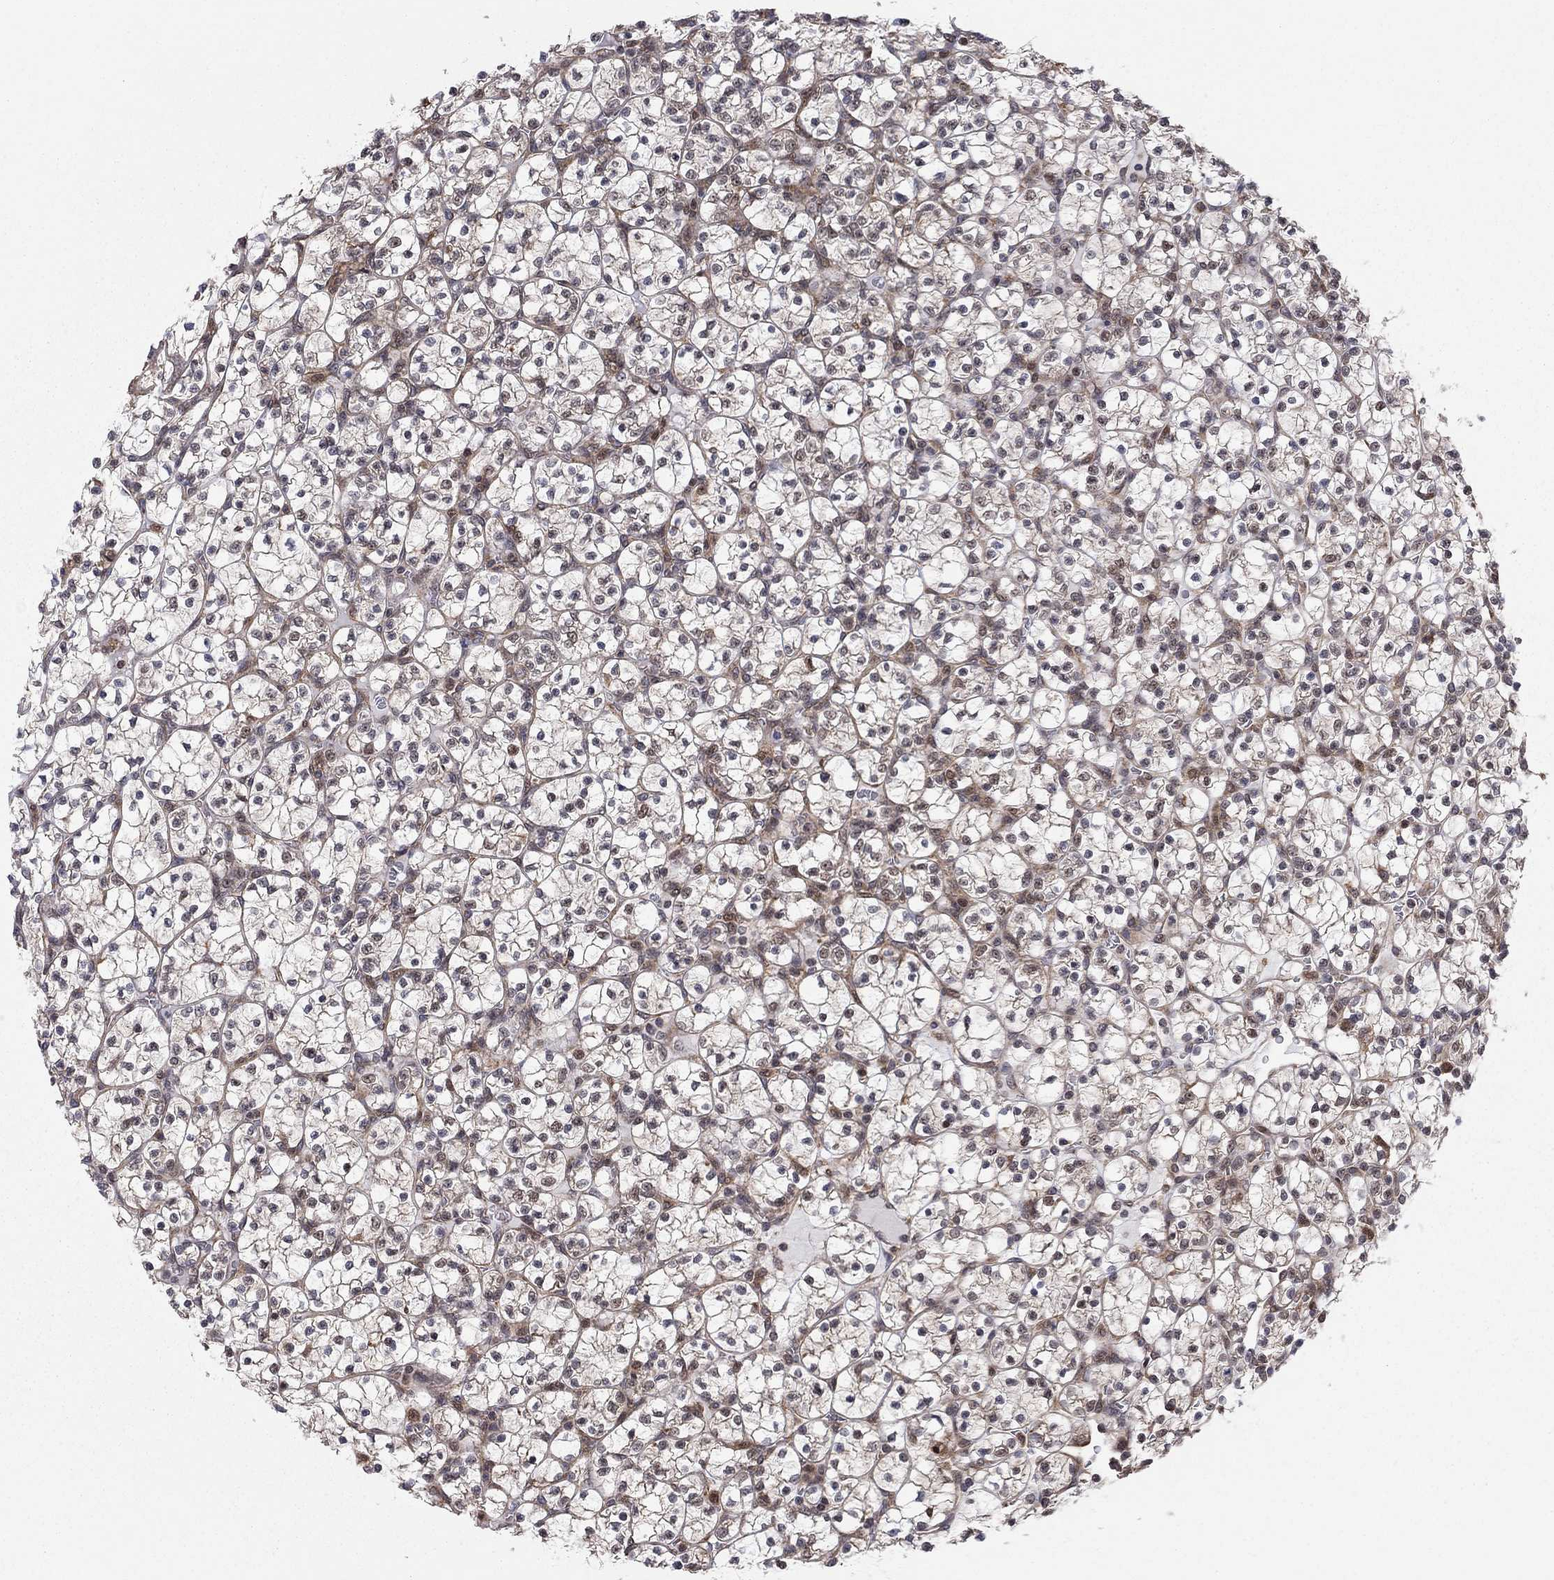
{"staining": {"intensity": "moderate", "quantity": "25%-75%", "location": "cytoplasmic/membranous,nuclear"}, "tissue": "renal cancer", "cell_type": "Tumor cells", "image_type": "cancer", "snomed": [{"axis": "morphology", "description": "Adenocarcinoma, NOS"}, {"axis": "topography", "description": "Kidney"}], "caption": "Tumor cells show moderate cytoplasmic/membranous and nuclear staining in approximately 25%-75% of cells in renal adenocarcinoma.", "gene": "TDP1", "patient": {"sex": "female", "age": 89}}